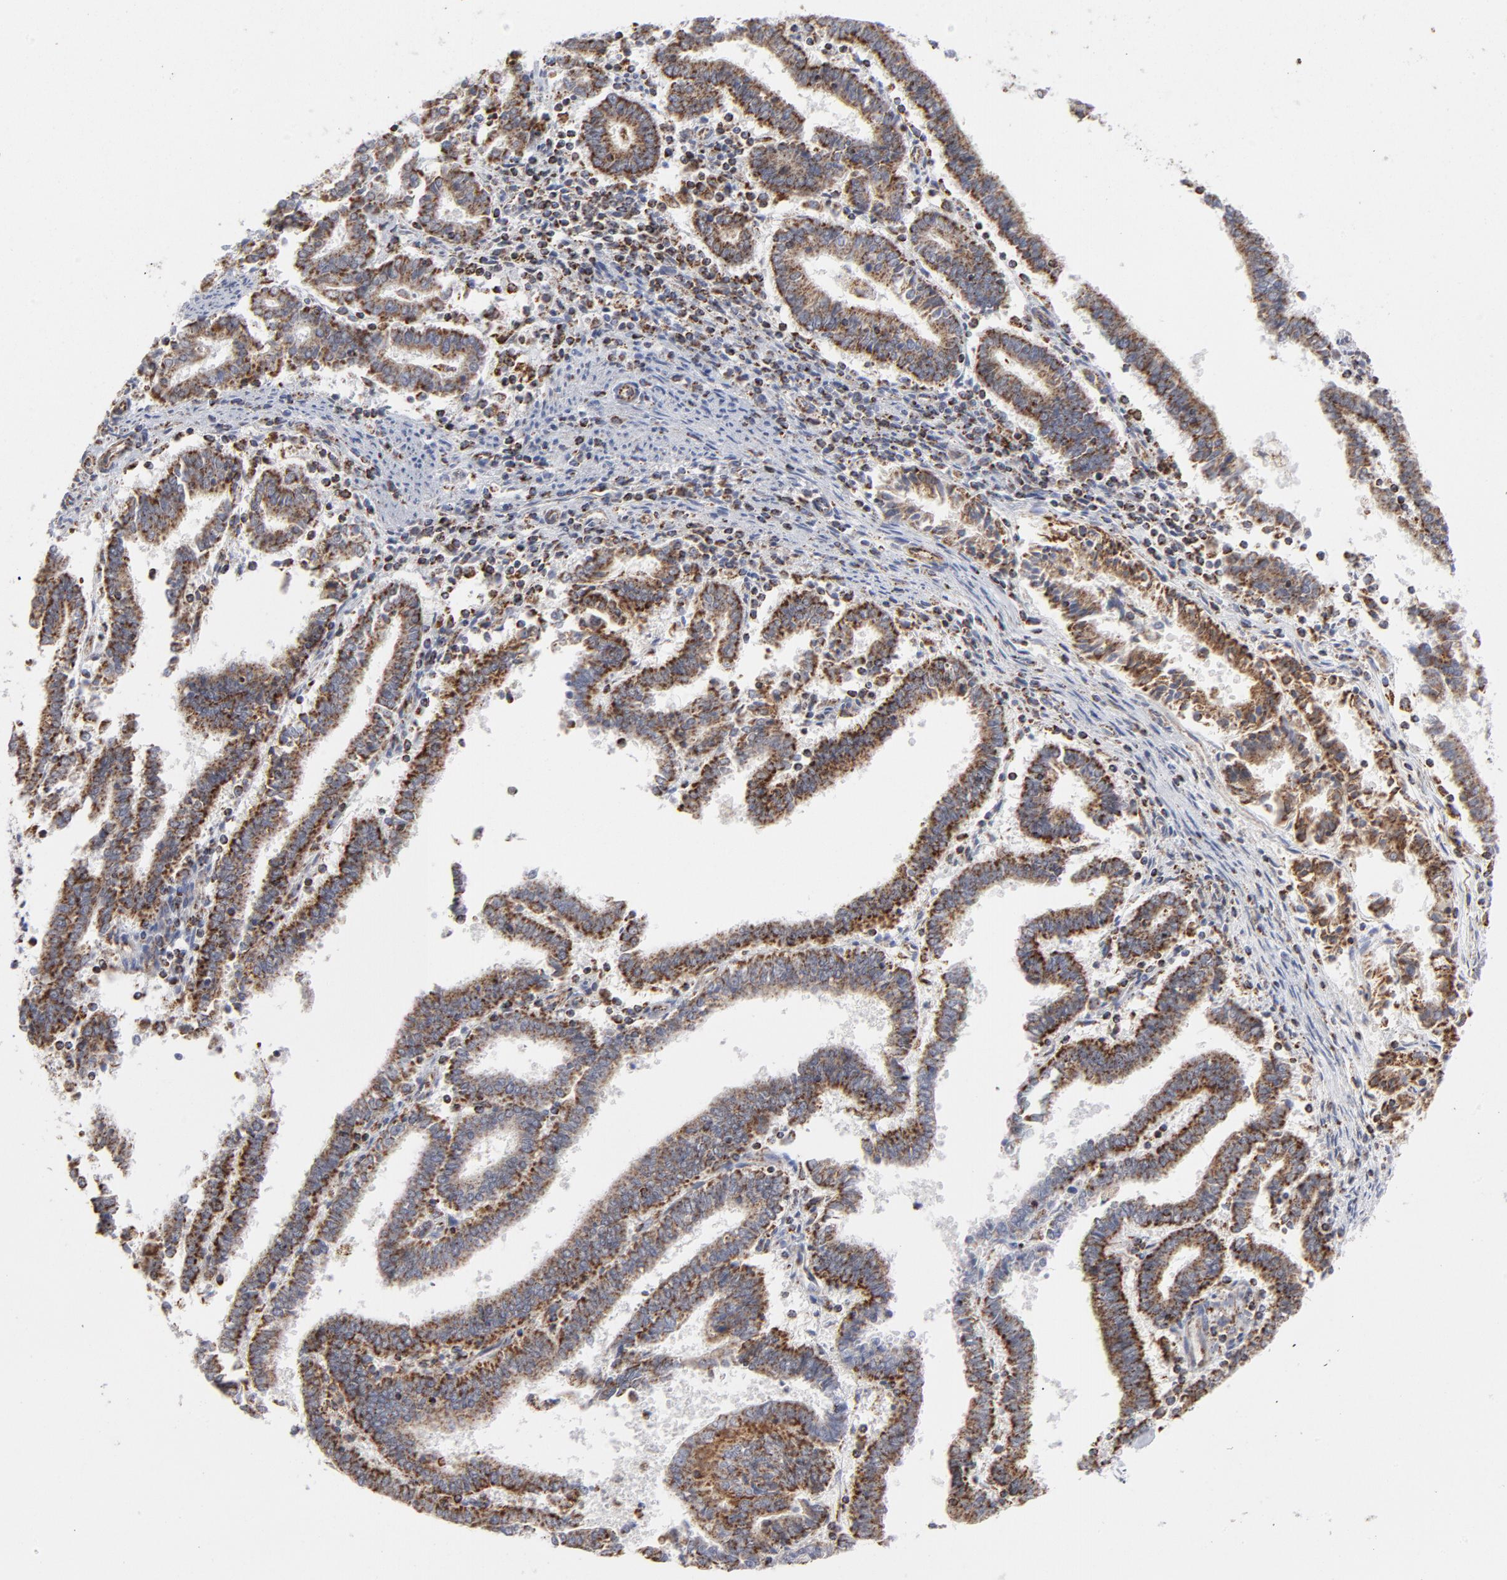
{"staining": {"intensity": "strong", "quantity": ">75%", "location": "cytoplasmic/membranous"}, "tissue": "endometrial cancer", "cell_type": "Tumor cells", "image_type": "cancer", "snomed": [{"axis": "morphology", "description": "Adenocarcinoma, NOS"}, {"axis": "topography", "description": "Uterus"}], "caption": "A photomicrograph of adenocarcinoma (endometrial) stained for a protein exhibits strong cytoplasmic/membranous brown staining in tumor cells.", "gene": "ASB3", "patient": {"sex": "female", "age": 83}}